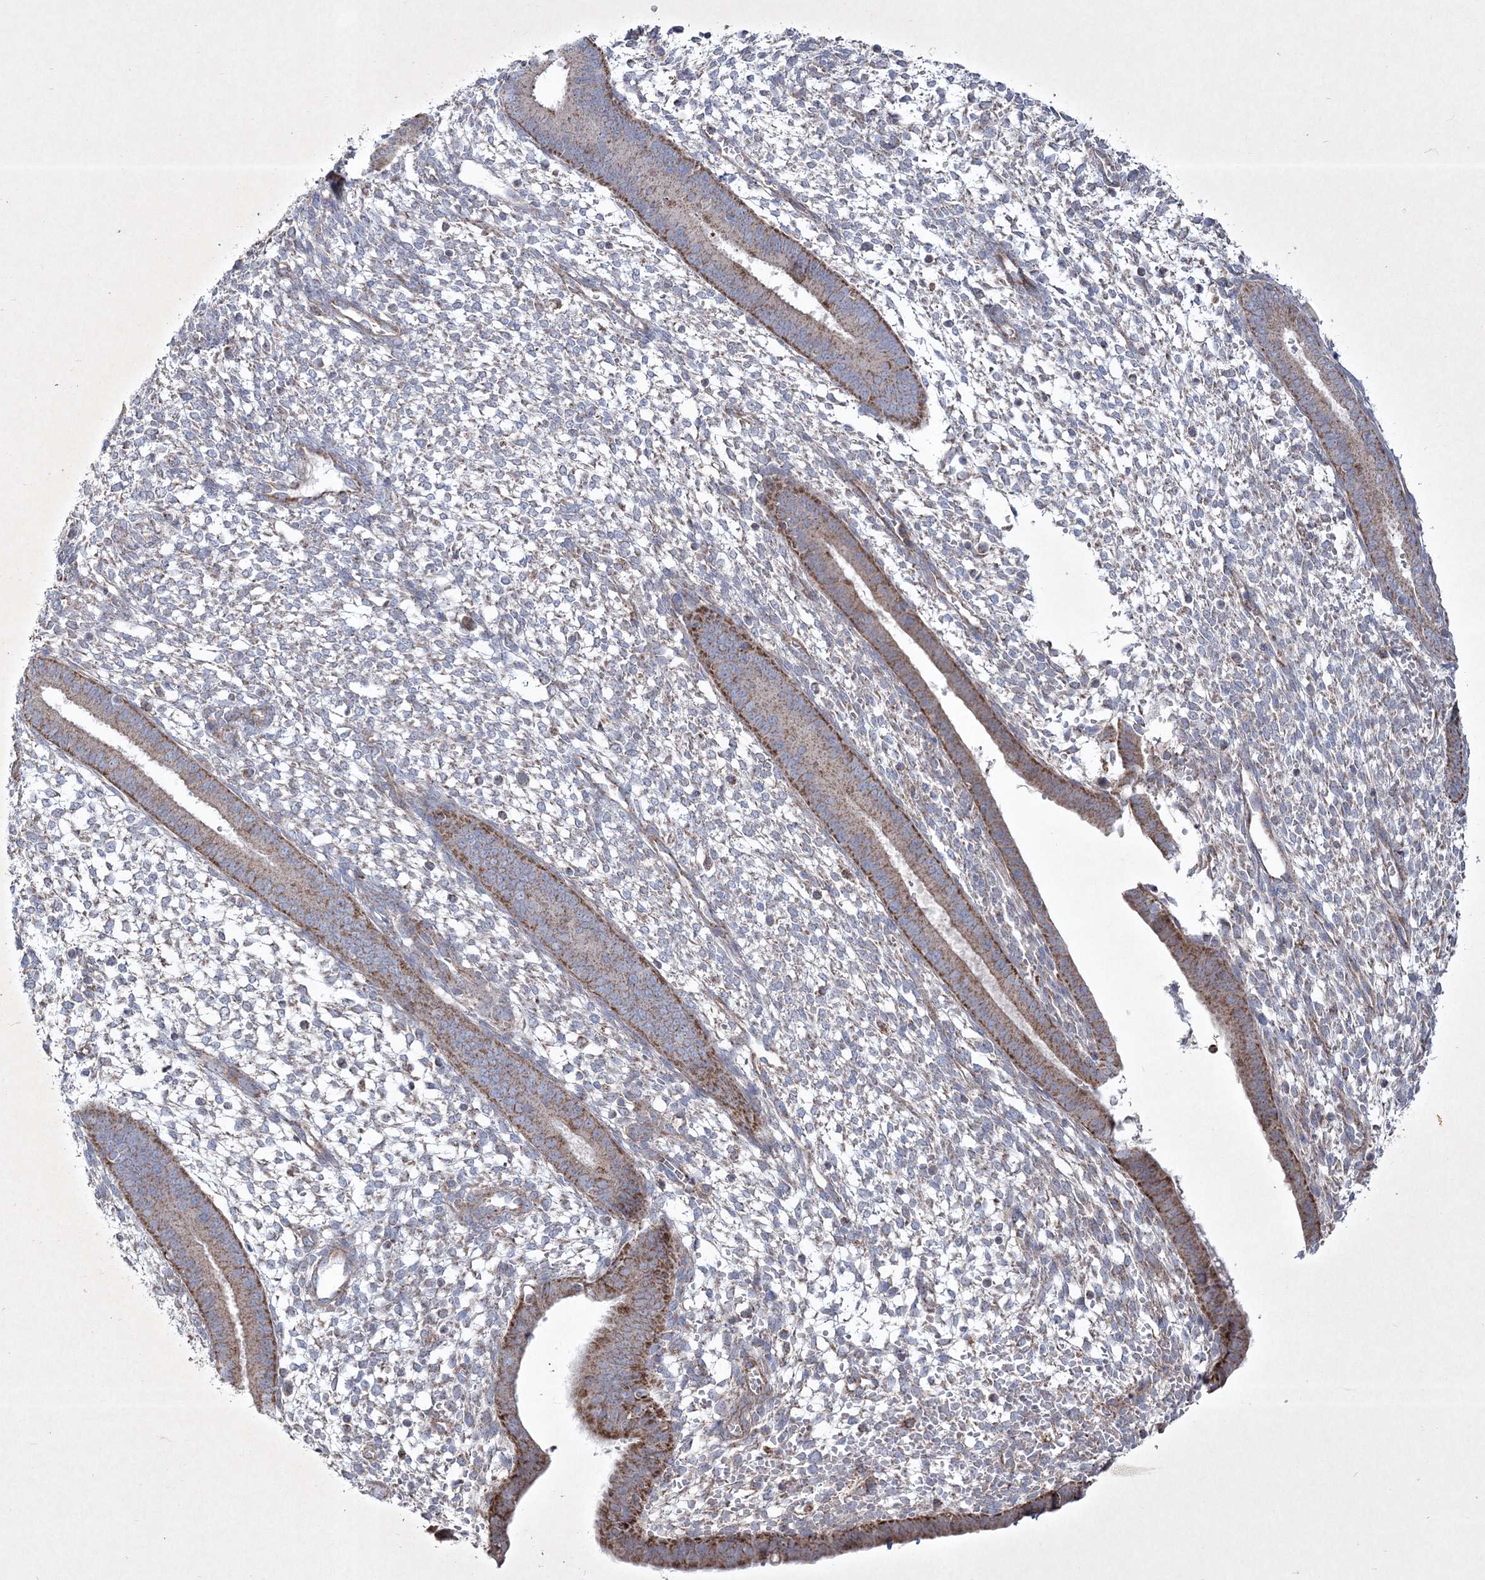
{"staining": {"intensity": "weak", "quantity": "<25%", "location": "cytoplasmic/membranous"}, "tissue": "endometrium", "cell_type": "Cells in endometrial stroma", "image_type": "normal", "snomed": [{"axis": "morphology", "description": "Normal tissue, NOS"}, {"axis": "topography", "description": "Endometrium"}], "caption": "Immunohistochemistry of normal endometrium reveals no positivity in cells in endometrial stroma.", "gene": "RICTOR", "patient": {"sex": "female", "age": 46}}